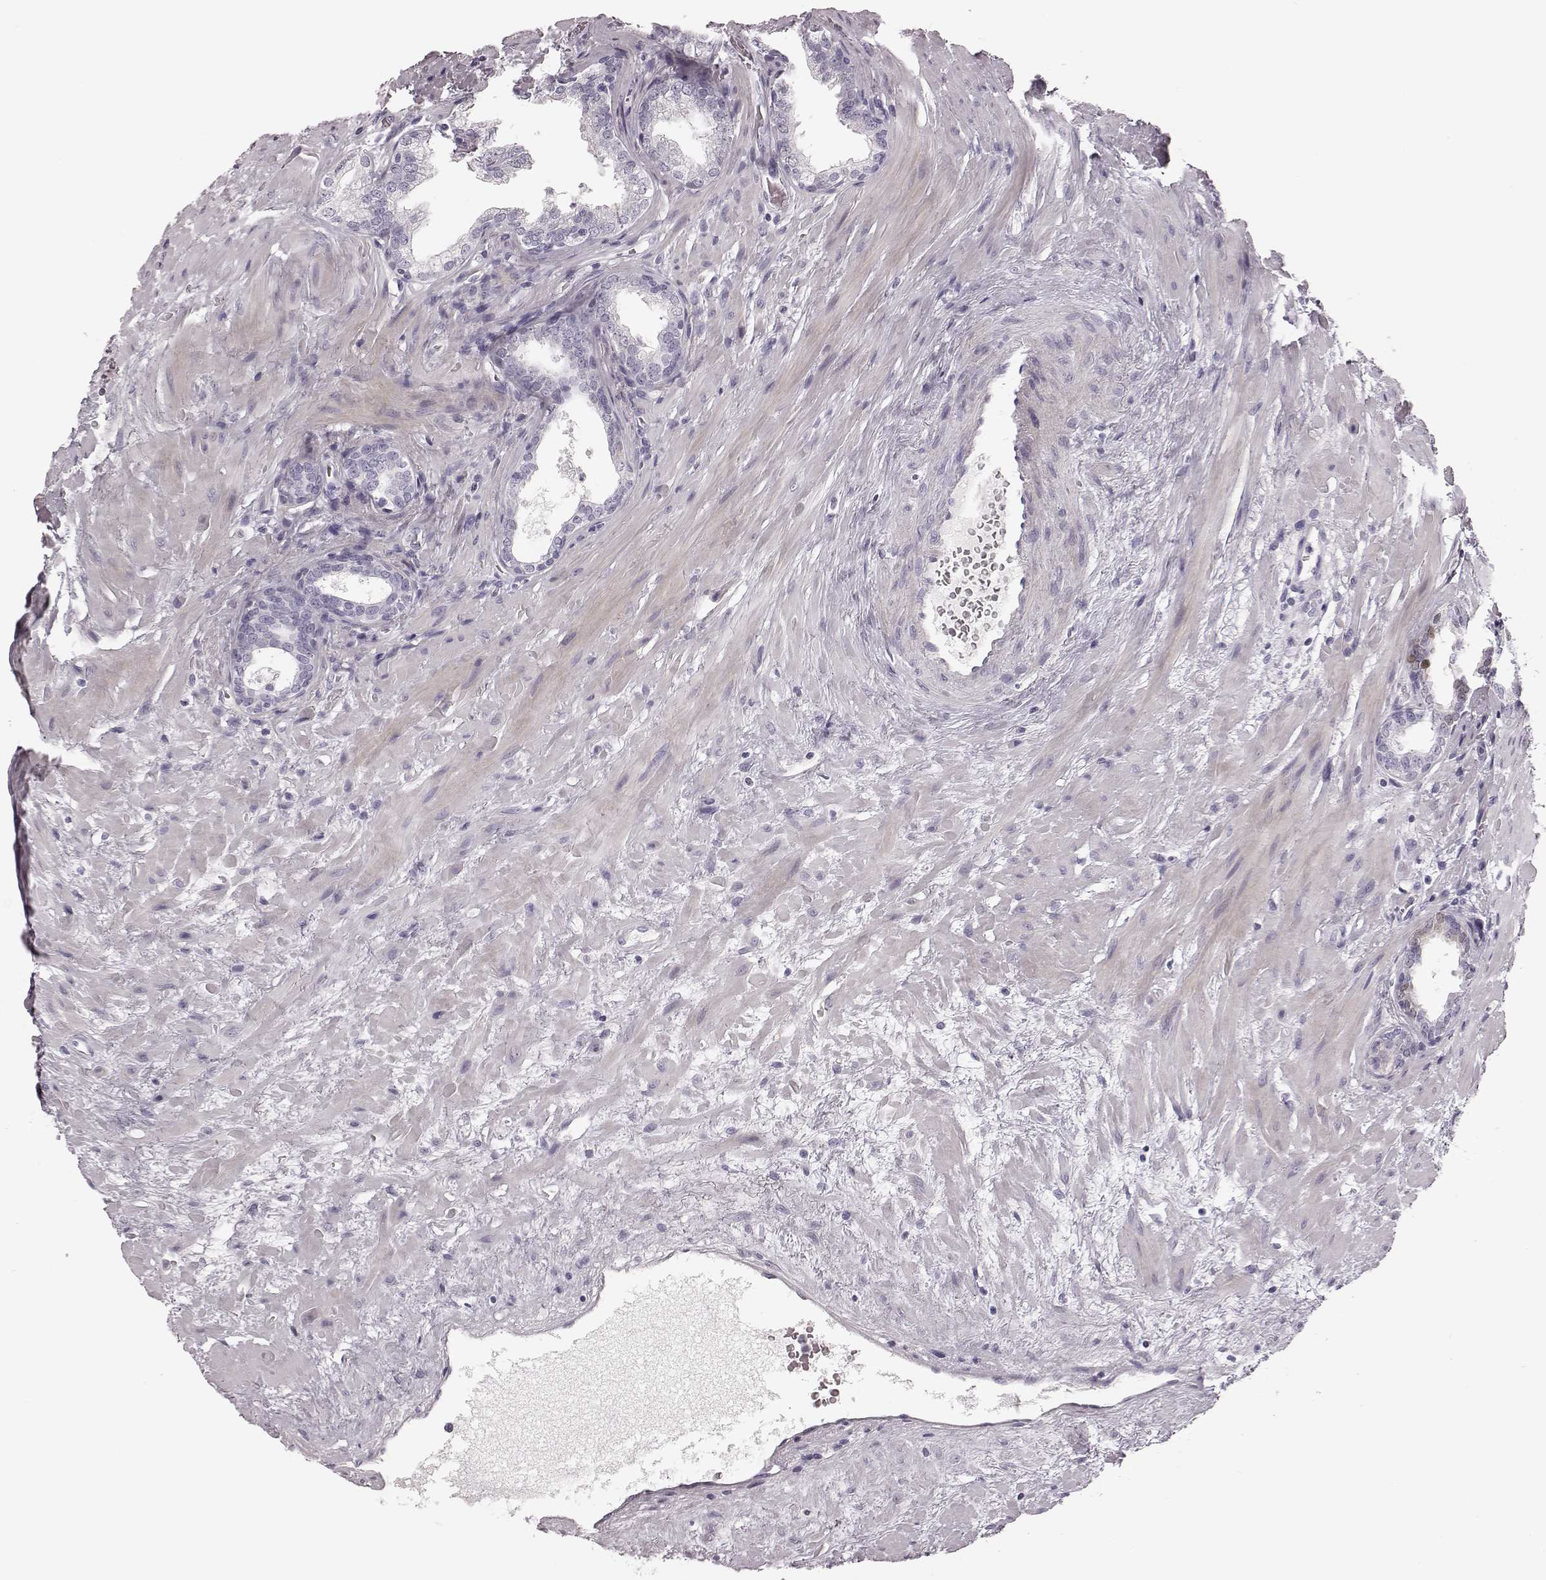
{"staining": {"intensity": "weak", "quantity": "<25%", "location": "cytoplasmic/membranous"}, "tissue": "prostate cancer", "cell_type": "Tumor cells", "image_type": "cancer", "snomed": [{"axis": "morphology", "description": "Adenocarcinoma, NOS"}, {"axis": "topography", "description": "Prostate"}], "caption": "DAB immunohistochemical staining of prostate cancer (adenocarcinoma) exhibits no significant expression in tumor cells.", "gene": "ZNF433", "patient": {"sex": "male", "age": 66}}